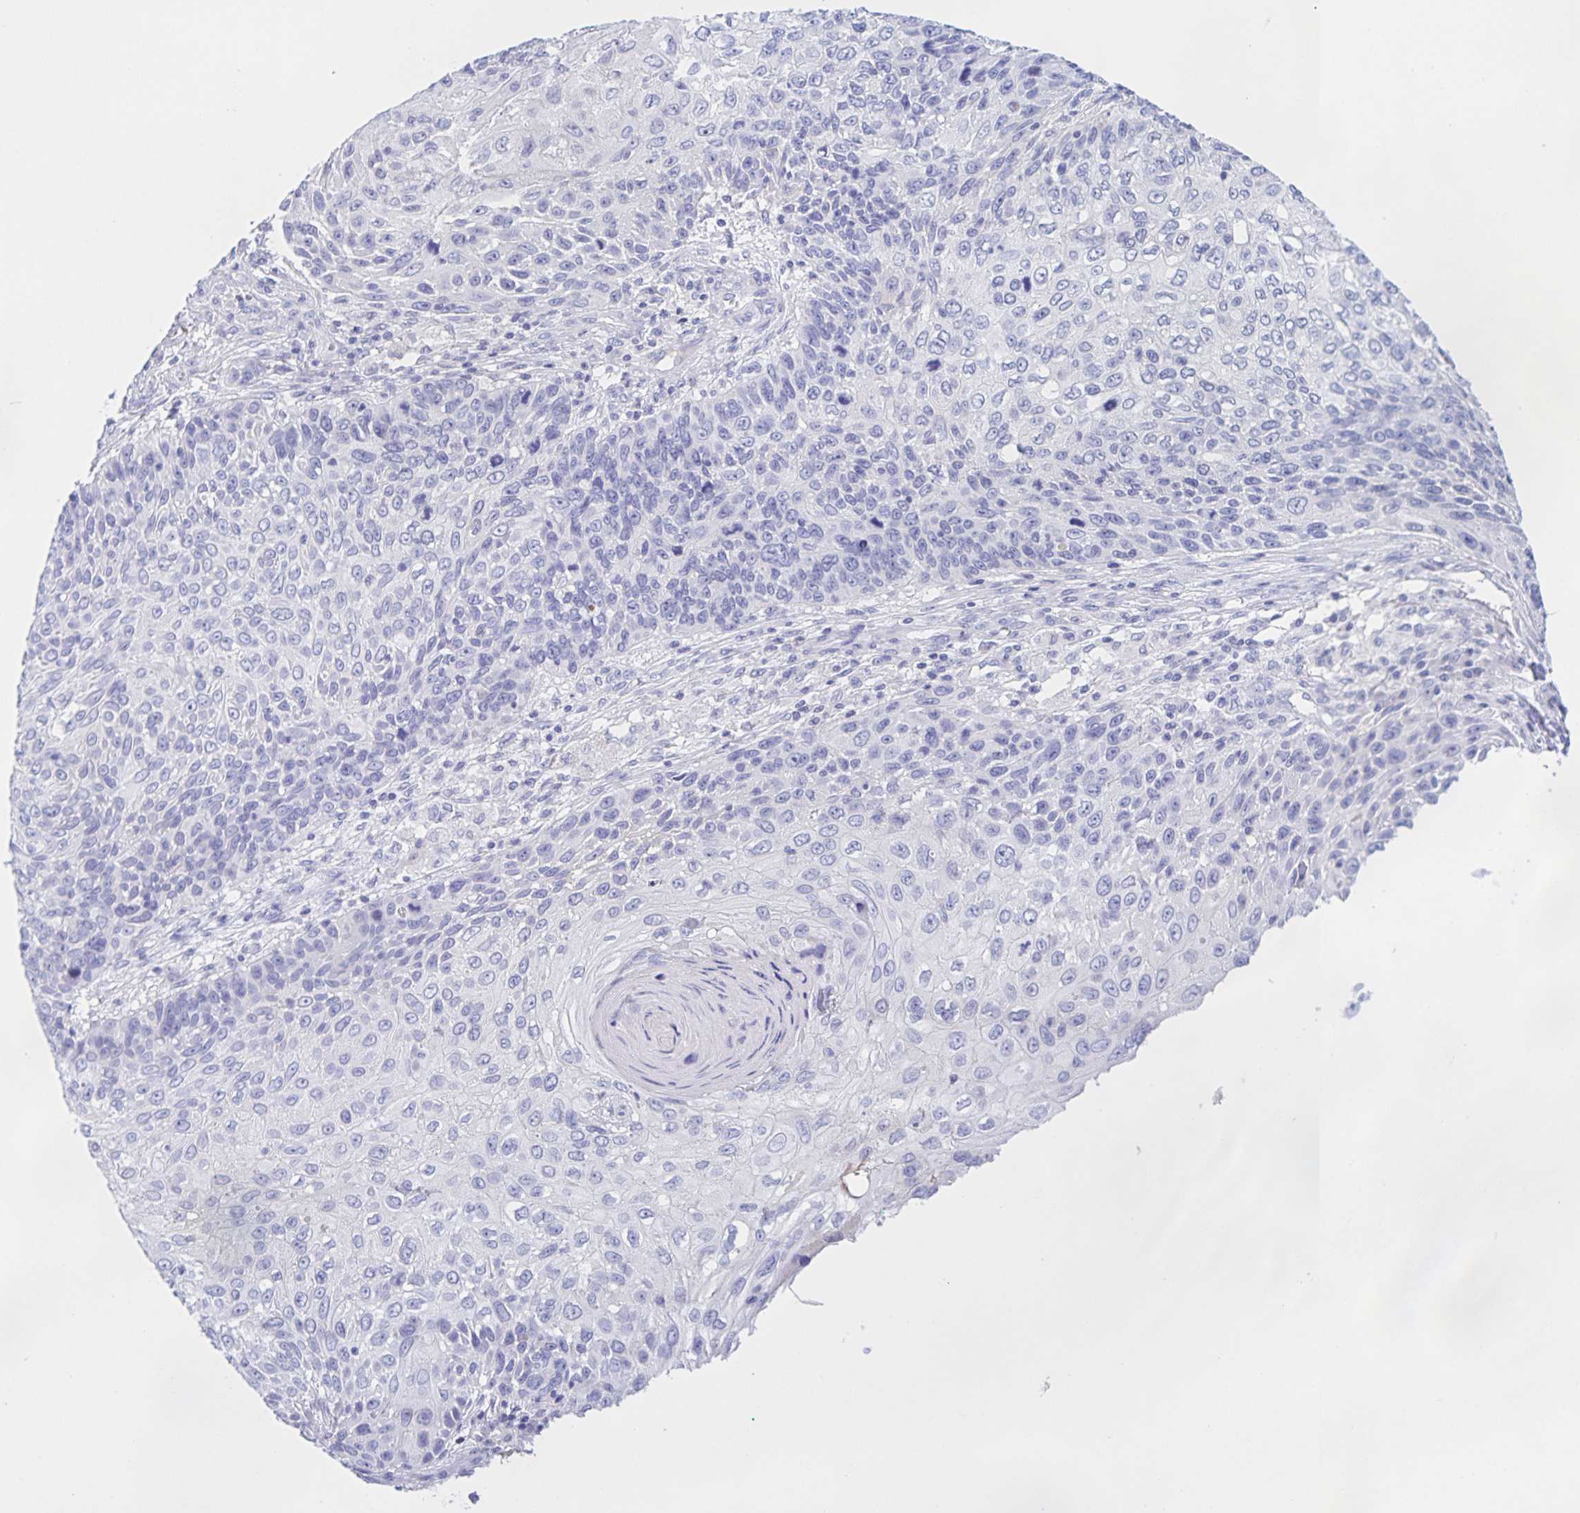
{"staining": {"intensity": "negative", "quantity": "none", "location": "none"}, "tissue": "skin cancer", "cell_type": "Tumor cells", "image_type": "cancer", "snomed": [{"axis": "morphology", "description": "Squamous cell carcinoma, NOS"}, {"axis": "topography", "description": "Skin"}], "caption": "An immunohistochemistry histopathology image of skin cancer (squamous cell carcinoma) is shown. There is no staining in tumor cells of skin cancer (squamous cell carcinoma).", "gene": "CATSPER4", "patient": {"sex": "male", "age": 92}}